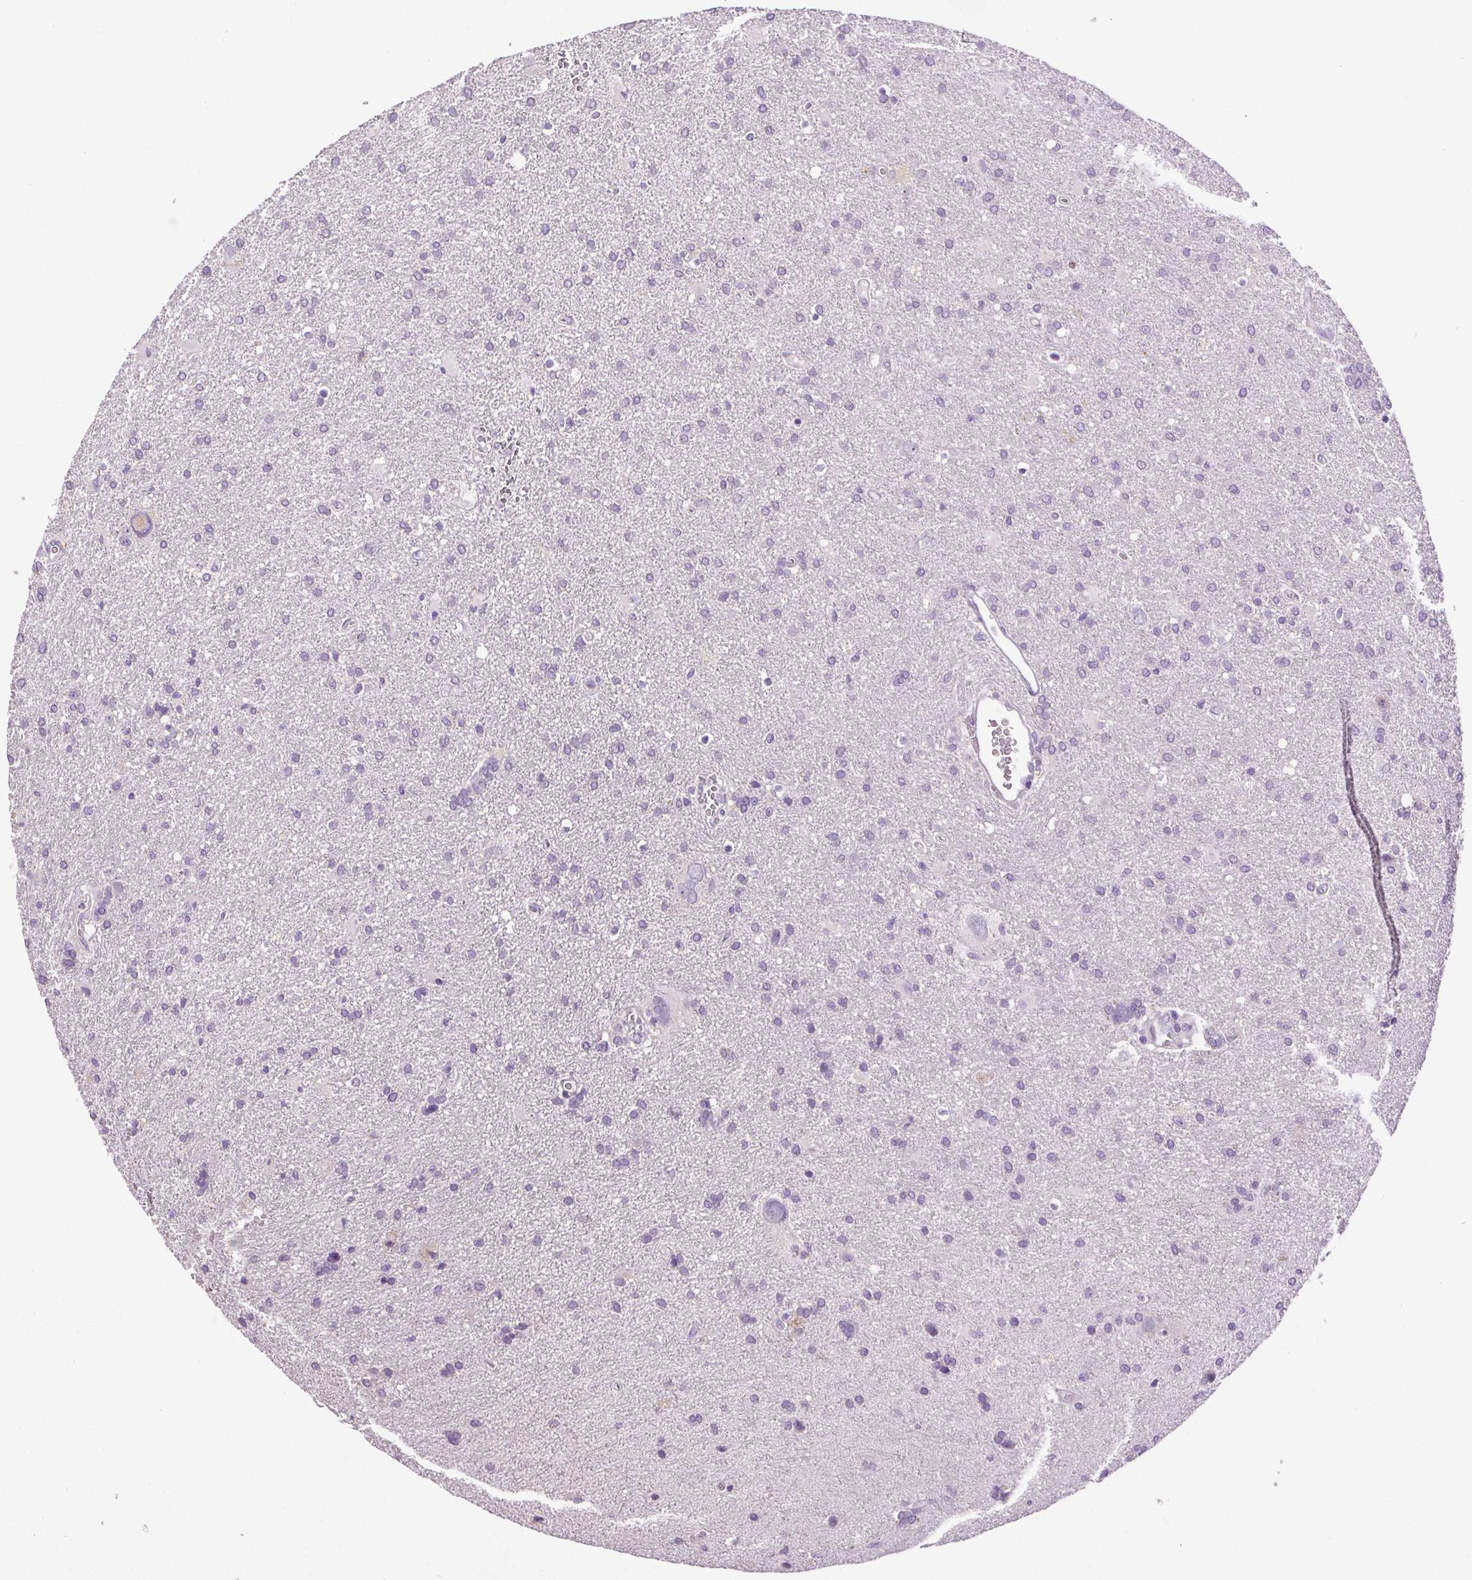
{"staining": {"intensity": "negative", "quantity": "none", "location": "none"}, "tissue": "glioma", "cell_type": "Tumor cells", "image_type": "cancer", "snomed": [{"axis": "morphology", "description": "Glioma, malignant, Low grade"}, {"axis": "topography", "description": "Brain"}], "caption": "DAB (3,3'-diaminobenzidine) immunohistochemical staining of human malignant low-grade glioma demonstrates no significant positivity in tumor cells.", "gene": "GPIHBP1", "patient": {"sex": "male", "age": 66}}